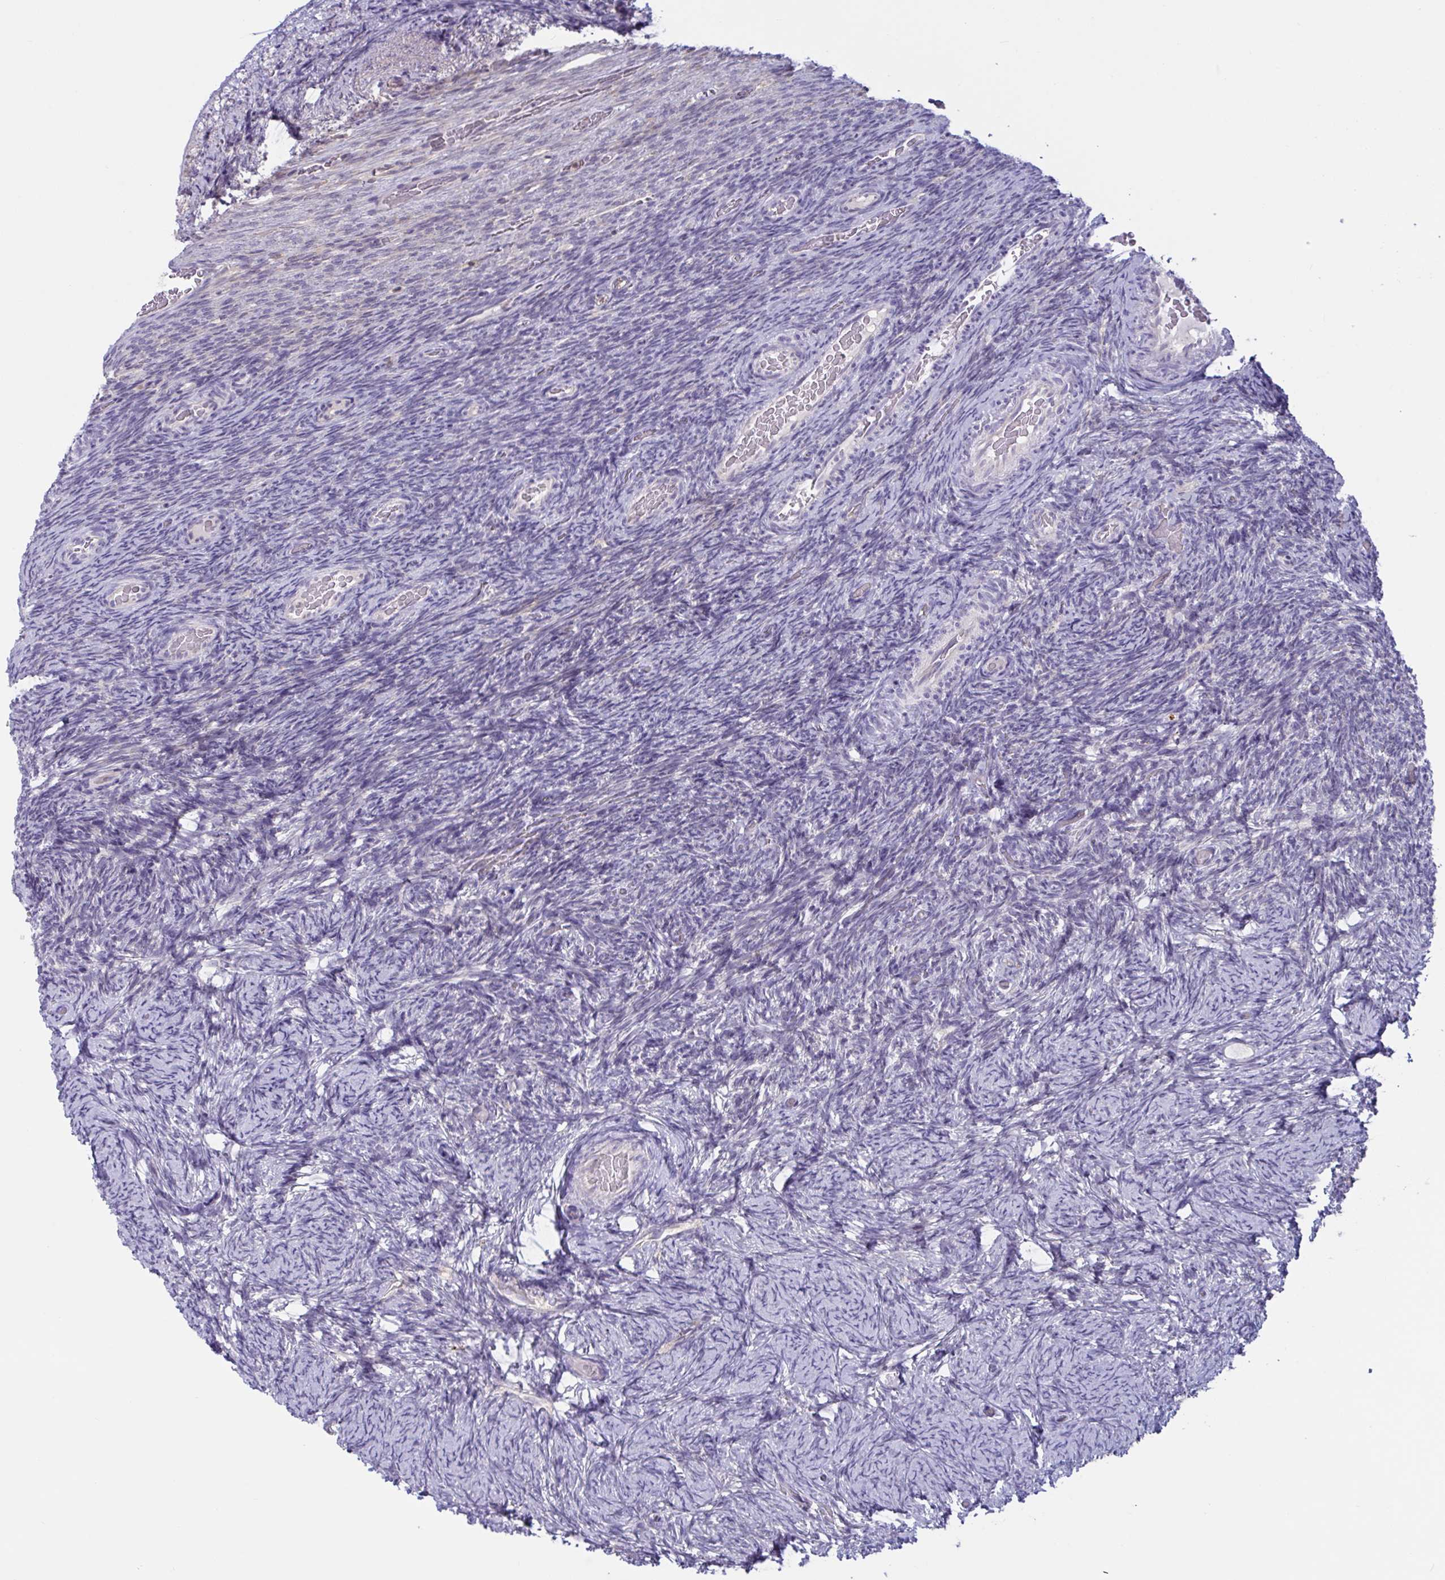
{"staining": {"intensity": "negative", "quantity": "none", "location": "none"}, "tissue": "ovary", "cell_type": "Ovarian stroma cells", "image_type": "normal", "snomed": [{"axis": "morphology", "description": "Normal tissue, NOS"}, {"axis": "topography", "description": "Ovary"}], "caption": "High power microscopy photomicrograph of an immunohistochemistry (IHC) histopathology image of unremarkable ovary, revealing no significant staining in ovarian stroma cells. (IHC, brightfield microscopy, high magnification).", "gene": "TANK", "patient": {"sex": "female", "age": 34}}